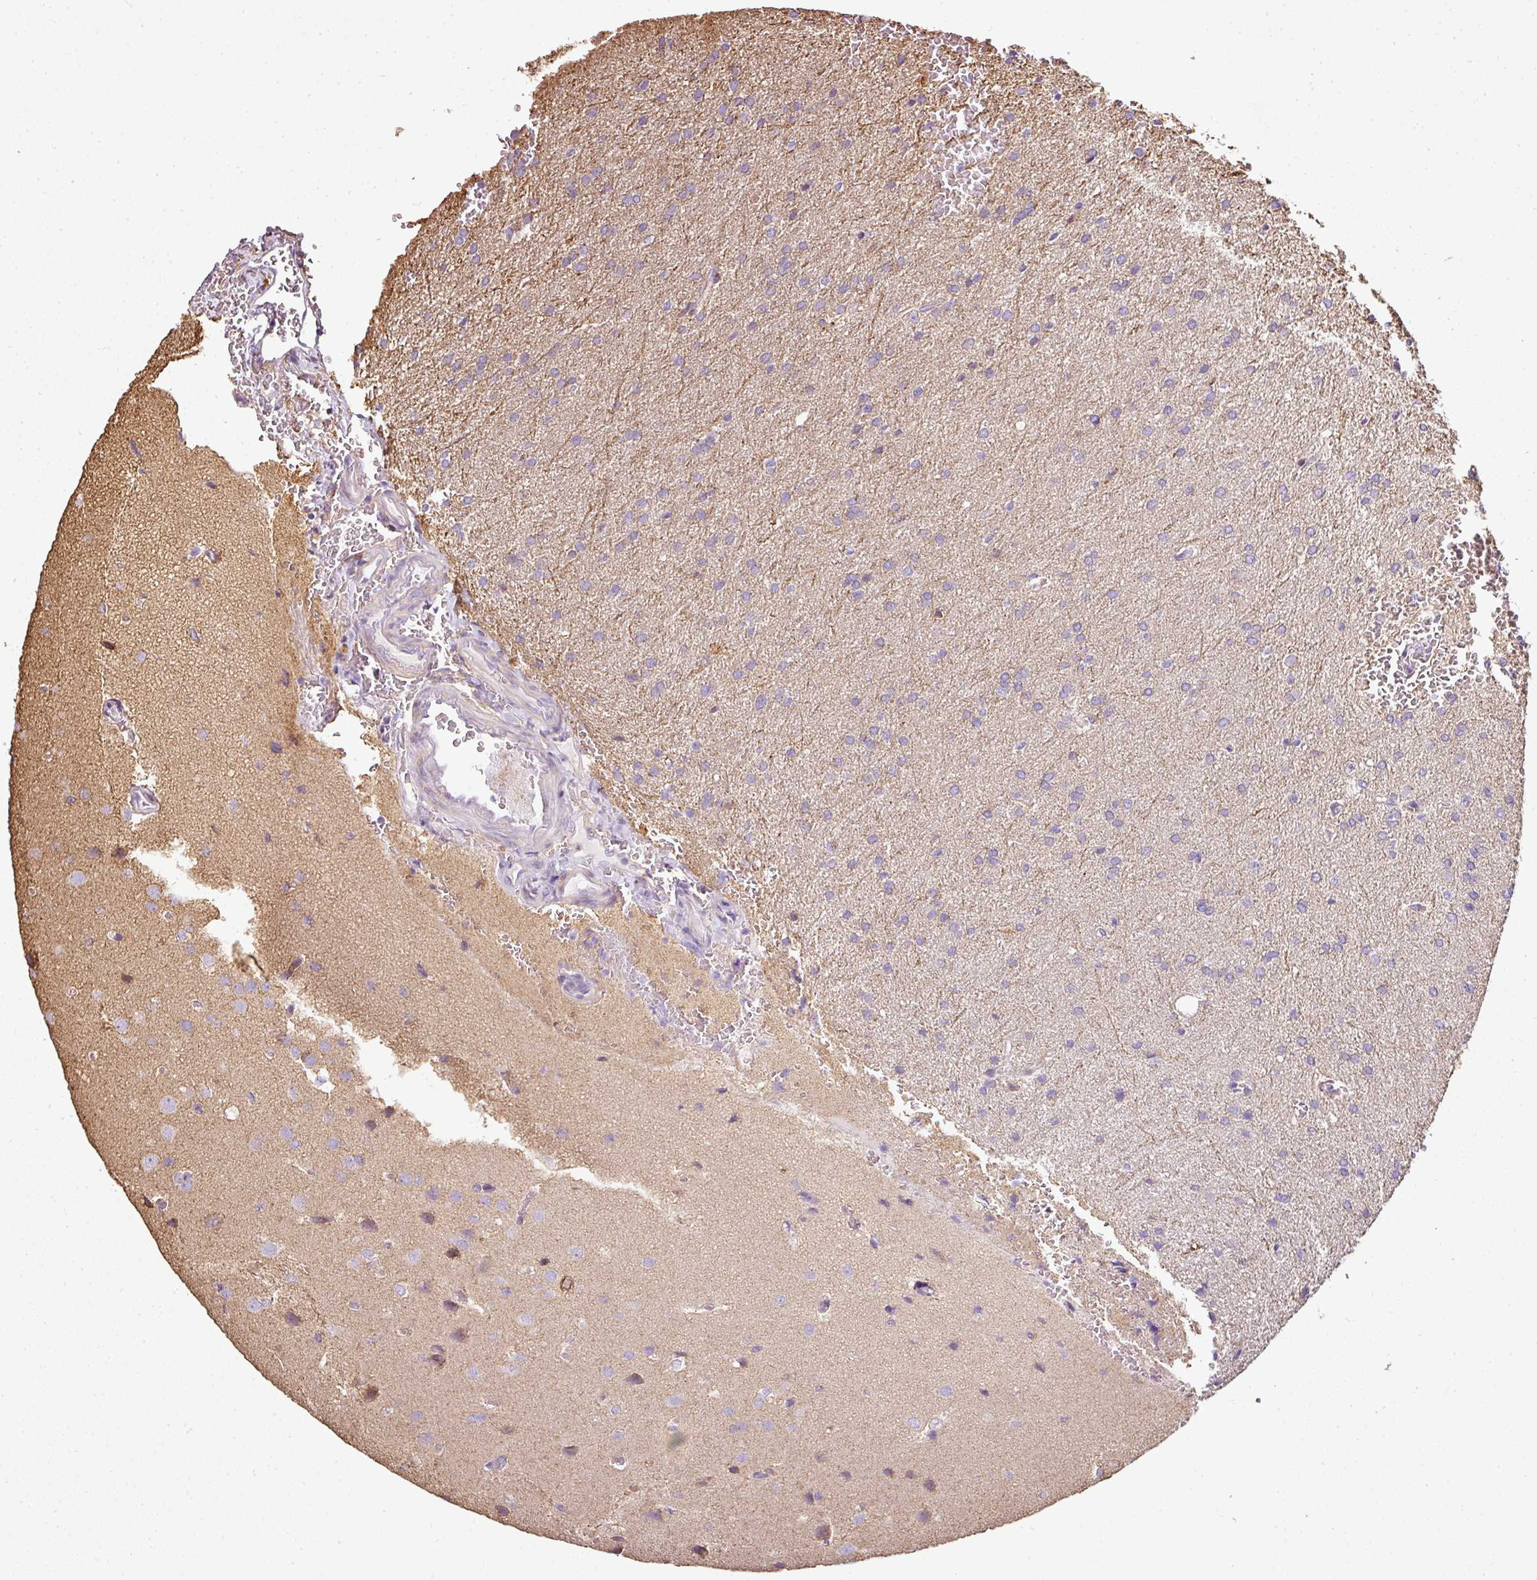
{"staining": {"intensity": "negative", "quantity": "none", "location": "none"}, "tissue": "glioma", "cell_type": "Tumor cells", "image_type": "cancer", "snomed": [{"axis": "morphology", "description": "Glioma, malignant, Low grade"}, {"axis": "topography", "description": "Brain"}], "caption": "Protein analysis of malignant glioma (low-grade) exhibits no significant expression in tumor cells.", "gene": "ANKRD18A", "patient": {"sex": "female", "age": 33}}